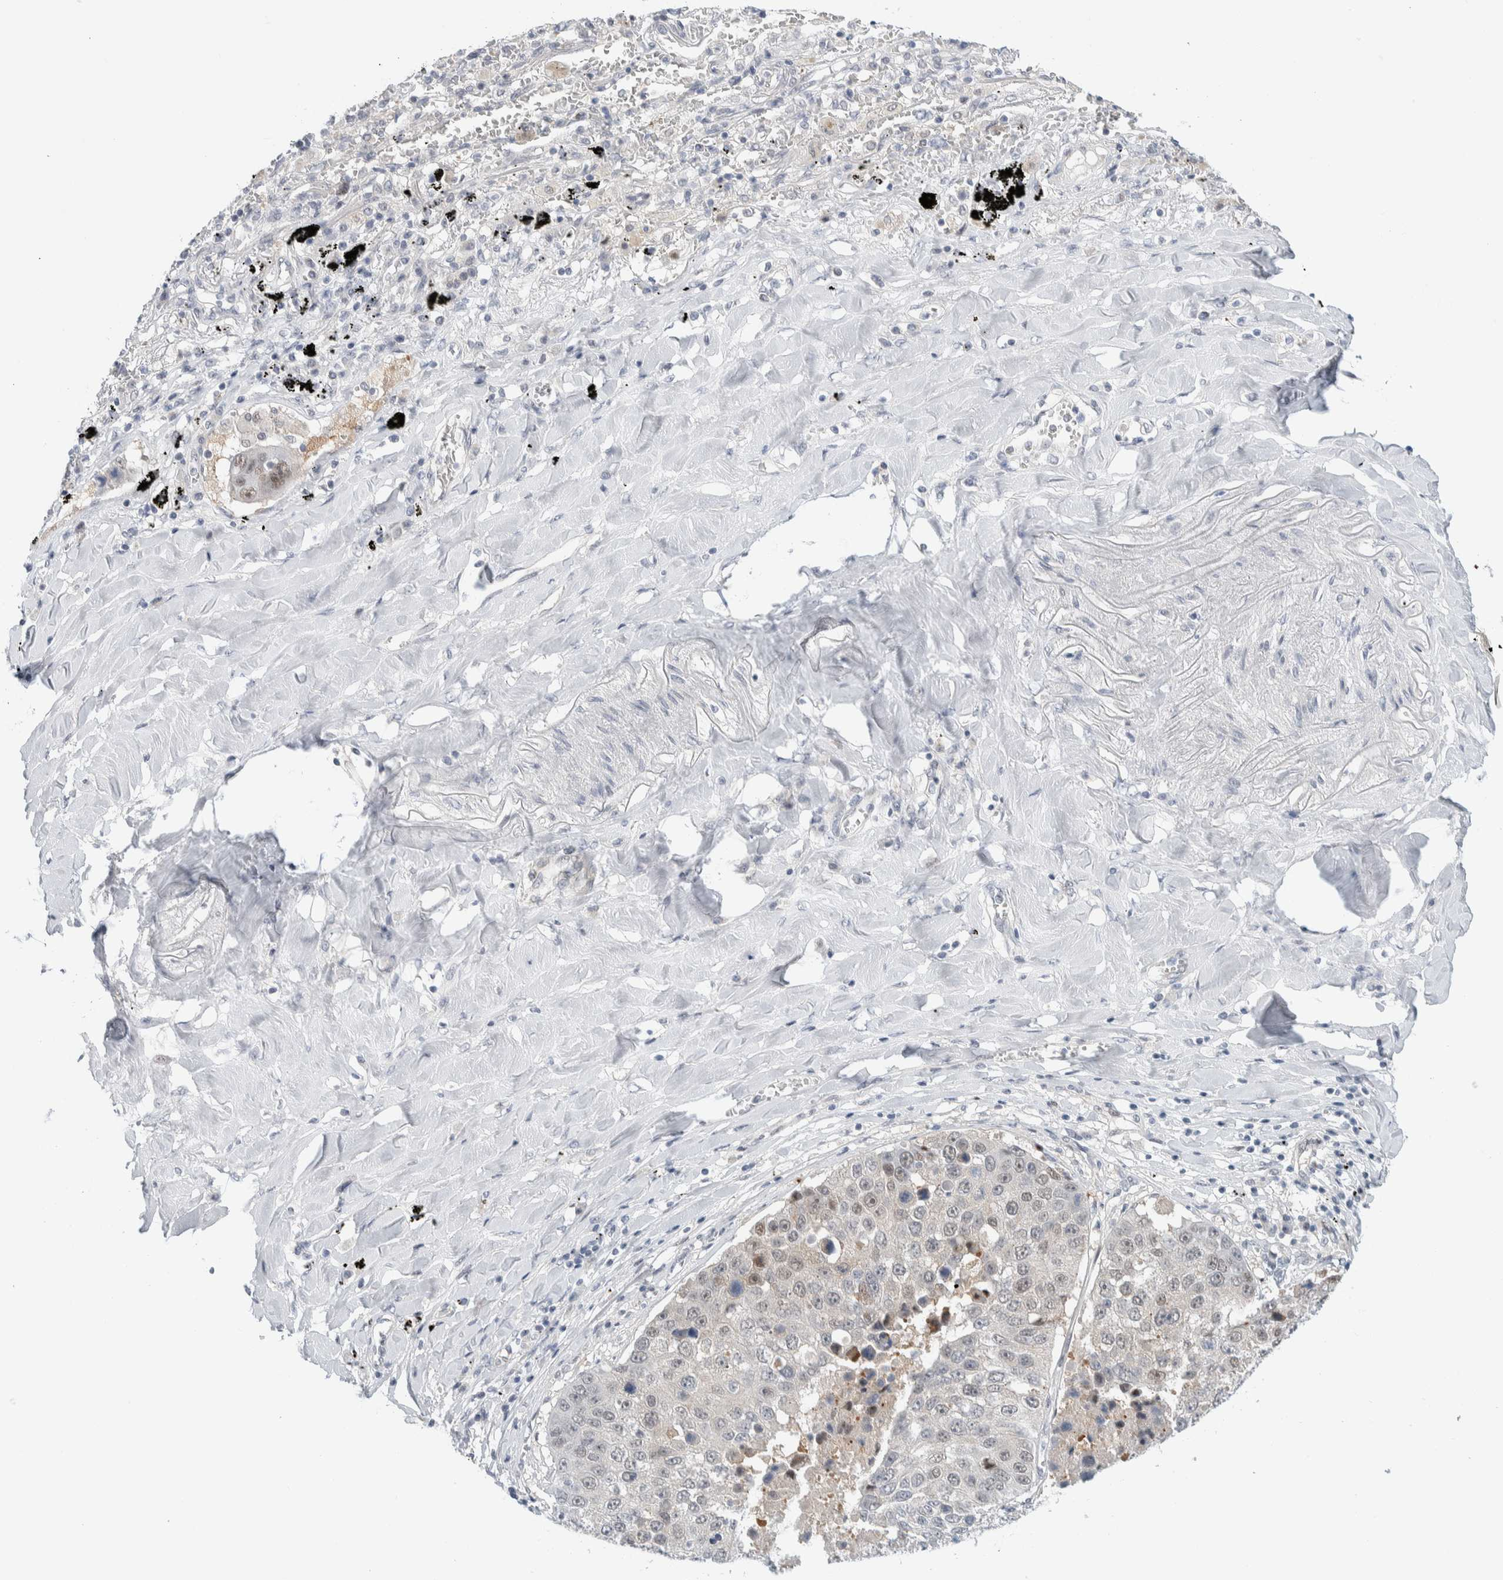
{"staining": {"intensity": "negative", "quantity": "none", "location": "none"}, "tissue": "lung cancer", "cell_type": "Tumor cells", "image_type": "cancer", "snomed": [{"axis": "morphology", "description": "Squamous cell carcinoma, NOS"}, {"axis": "topography", "description": "Lung"}], "caption": "There is no significant staining in tumor cells of lung cancer. (Stains: DAB immunohistochemistry with hematoxylin counter stain, Microscopy: brightfield microscopy at high magnification).", "gene": "NCR3LG1", "patient": {"sex": "male", "age": 61}}